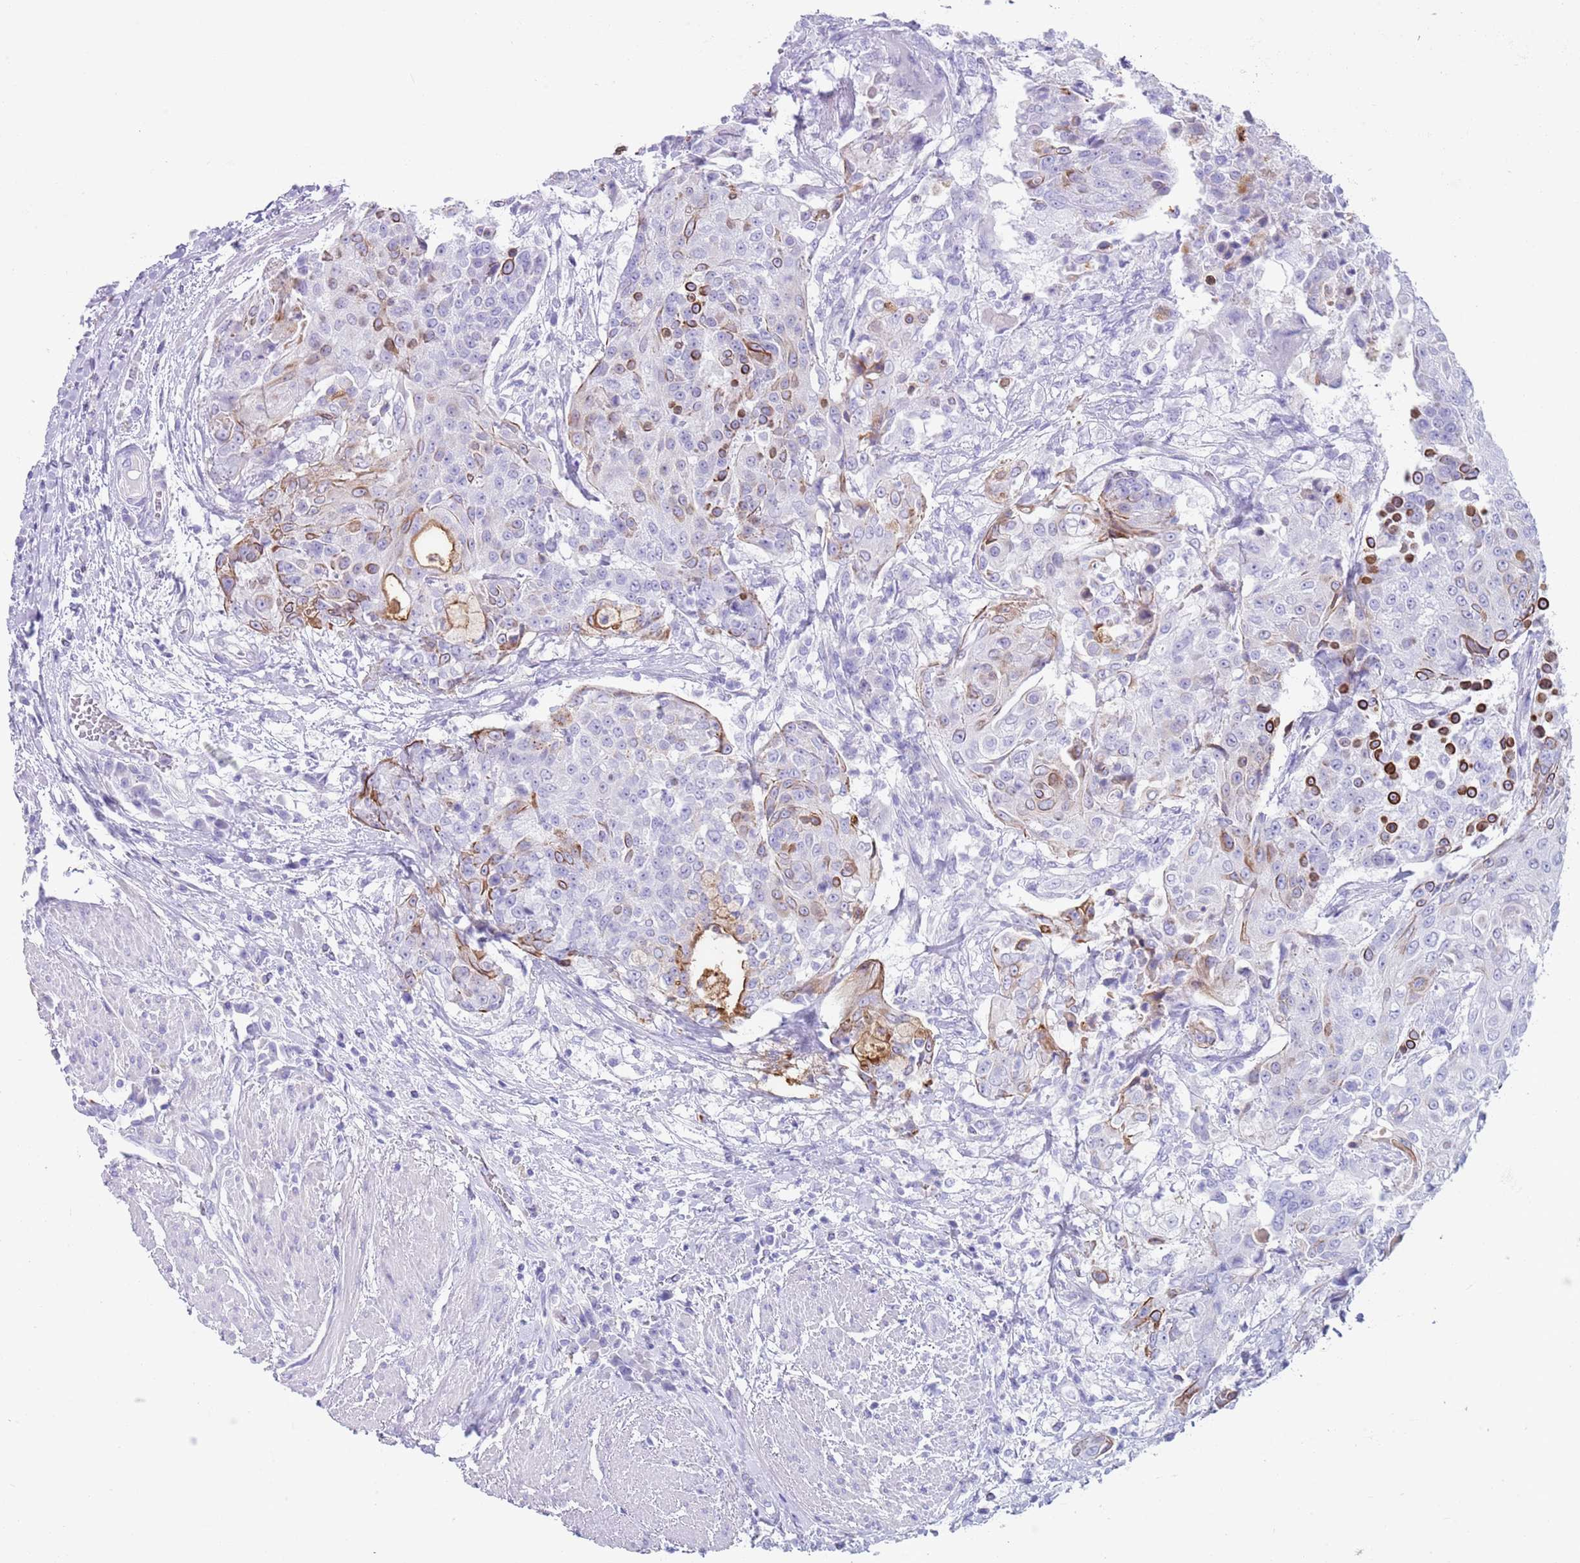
{"staining": {"intensity": "strong", "quantity": "<25%", "location": "cytoplasmic/membranous"}, "tissue": "urothelial cancer", "cell_type": "Tumor cells", "image_type": "cancer", "snomed": [{"axis": "morphology", "description": "Urothelial carcinoma, High grade"}, {"axis": "topography", "description": "Urinary bladder"}], "caption": "DAB (3,3'-diaminobenzidine) immunohistochemical staining of urothelial cancer exhibits strong cytoplasmic/membranous protein staining in about <25% of tumor cells. Immunohistochemistry (ihc) stains the protein in brown and the nuclei are stained blue.", "gene": "CPXM2", "patient": {"sex": "female", "age": 63}}